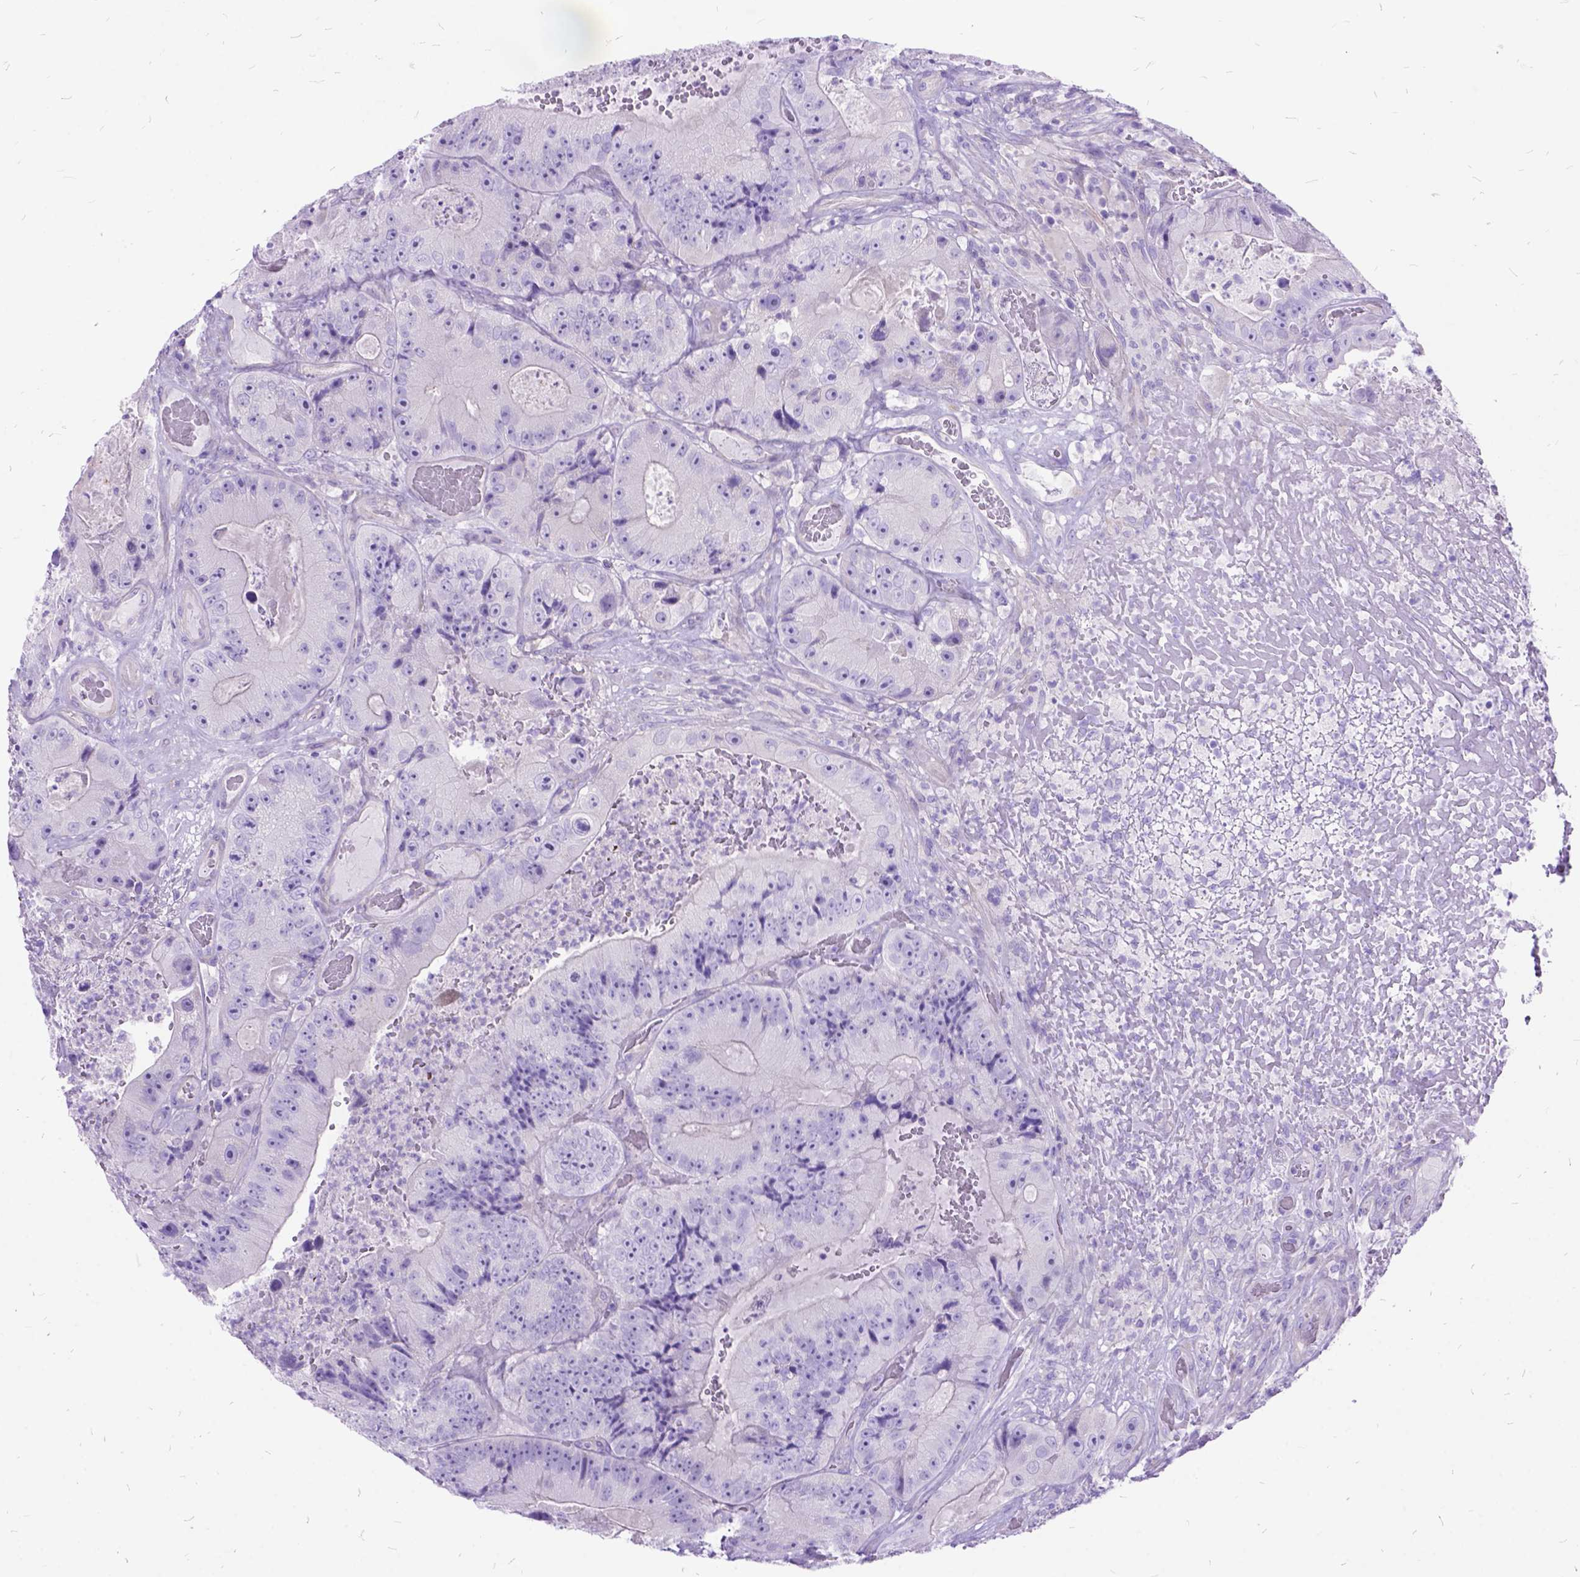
{"staining": {"intensity": "negative", "quantity": "none", "location": "none"}, "tissue": "colorectal cancer", "cell_type": "Tumor cells", "image_type": "cancer", "snomed": [{"axis": "morphology", "description": "Adenocarcinoma, NOS"}, {"axis": "topography", "description": "Colon"}], "caption": "An image of colorectal cancer (adenocarcinoma) stained for a protein shows no brown staining in tumor cells. (DAB immunohistochemistry visualized using brightfield microscopy, high magnification).", "gene": "ARL9", "patient": {"sex": "female", "age": 86}}